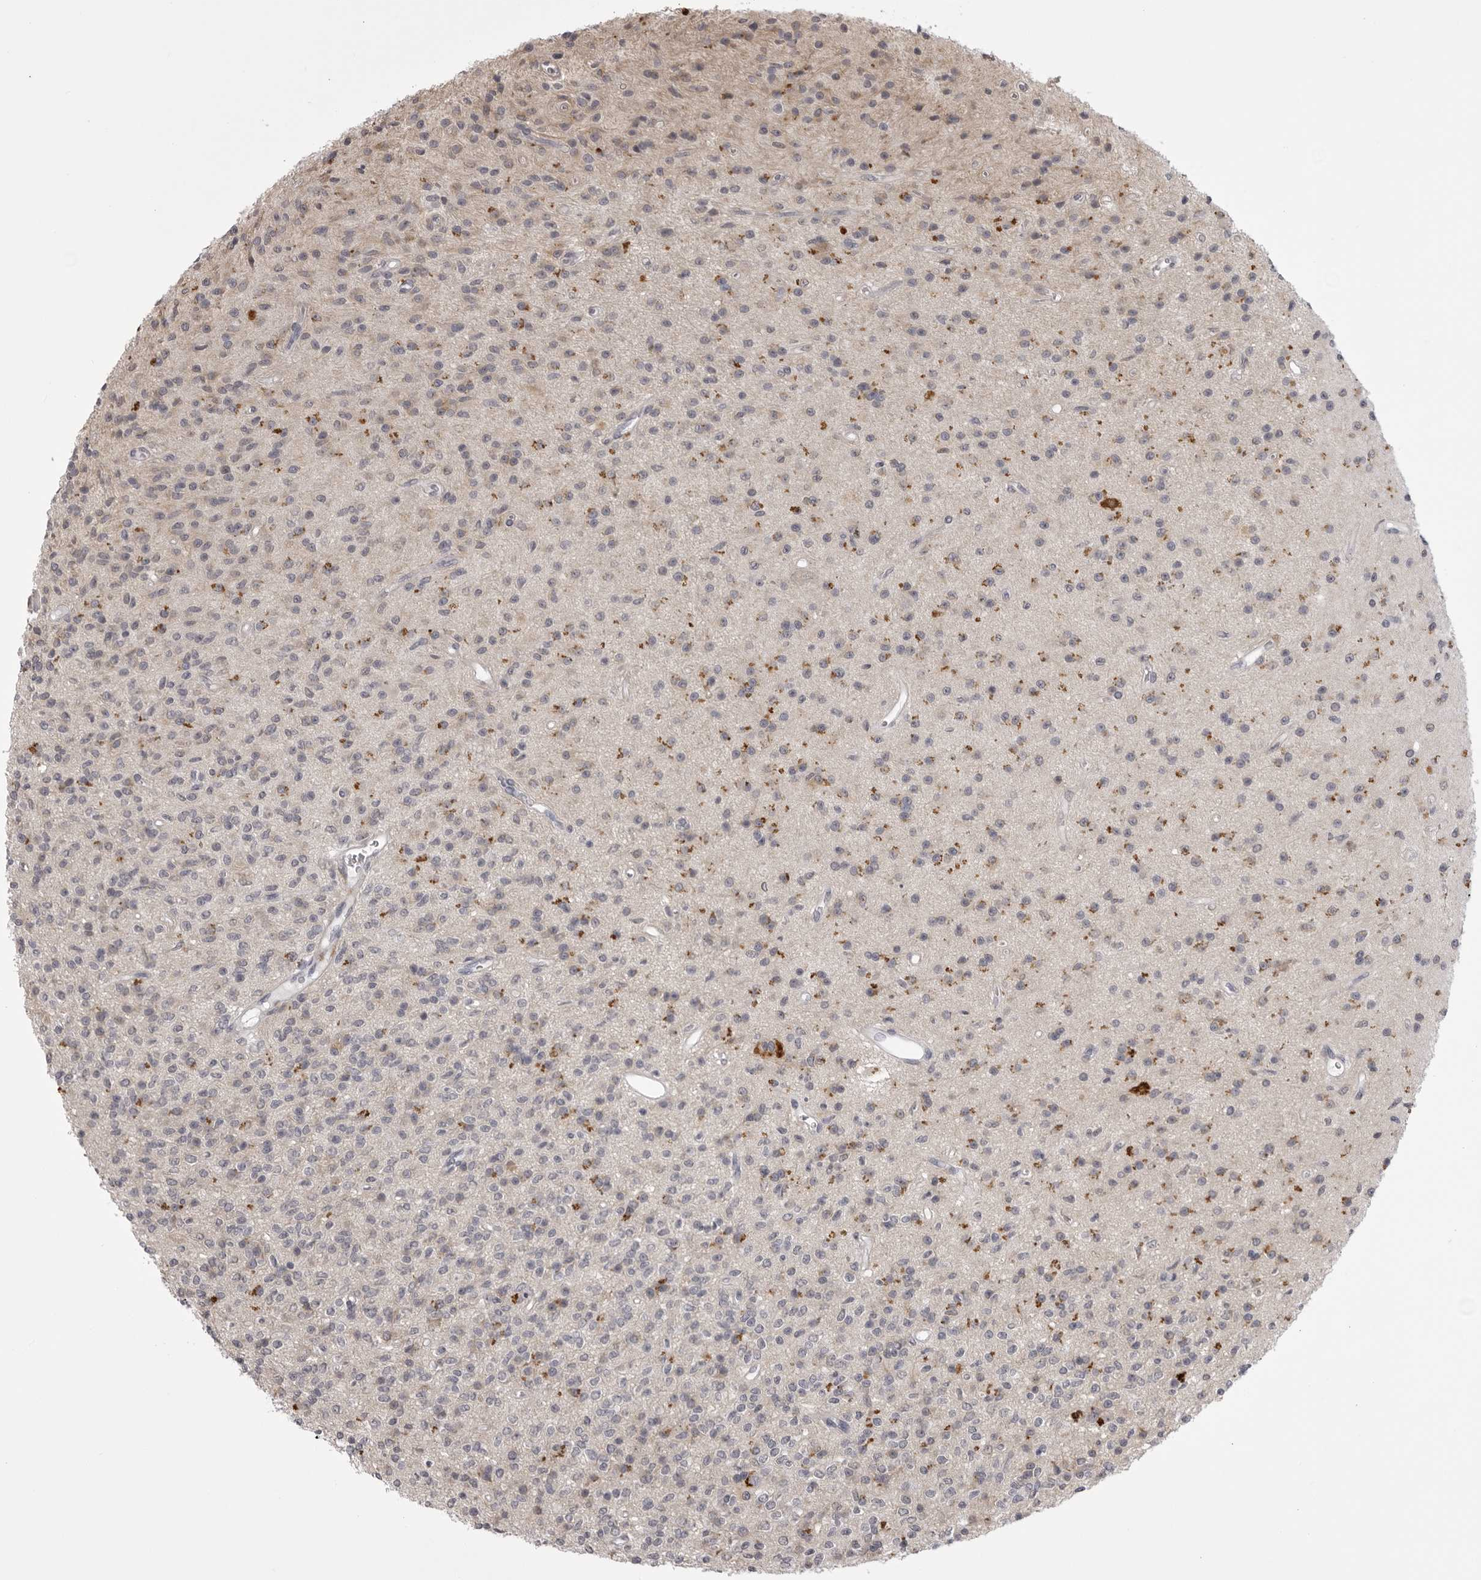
{"staining": {"intensity": "moderate", "quantity": "<25%", "location": "cytoplasmic/membranous"}, "tissue": "glioma", "cell_type": "Tumor cells", "image_type": "cancer", "snomed": [{"axis": "morphology", "description": "Glioma, malignant, High grade"}, {"axis": "topography", "description": "Brain"}], "caption": "Moderate cytoplasmic/membranous staining for a protein is appreciated in approximately <25% of tumor cells of malignant glioma (high-grade) using immunohistochemistry.", "gene": "EPHA10", "patient": {"sex": "male", "age": 34}}